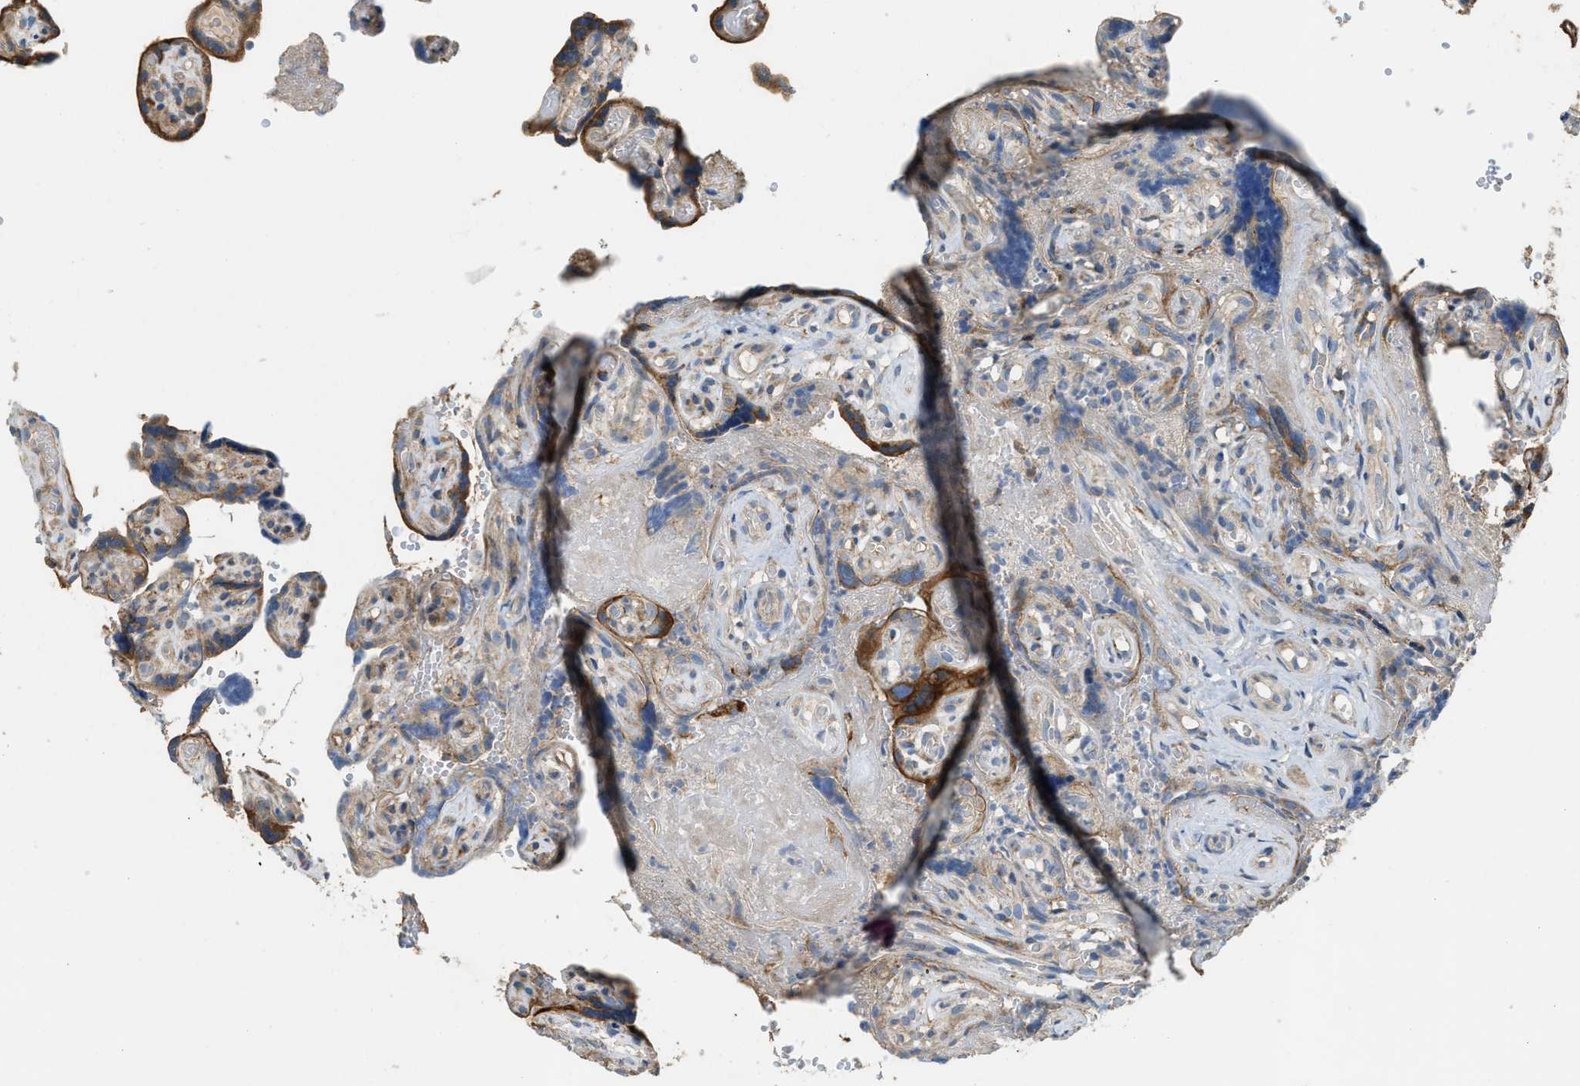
{"staining": {"intensity": "weak", "quantity": "<25%", "location": "cytoplasmic/membranous"}, "tissue": "placenta", "cell_type": "Decidual cells", "image_type": "normal", "snomed": [{"axis": "morphology", "description": "Normal tissue, NOS"}, {"axis": "topography", "description": "Placenta"}], "caption": "This image is of benign placenta stained with immunohistochemistry to label a protein in brown with the nuclei are counter-stained blue. There is no expression in decidual cells. The staining is performed using DAB brown chromogen with nuclei counter-stained in using hematoxylin.", "gene": "TMEM68", "patient": {"sex": "female", "age": 30}}